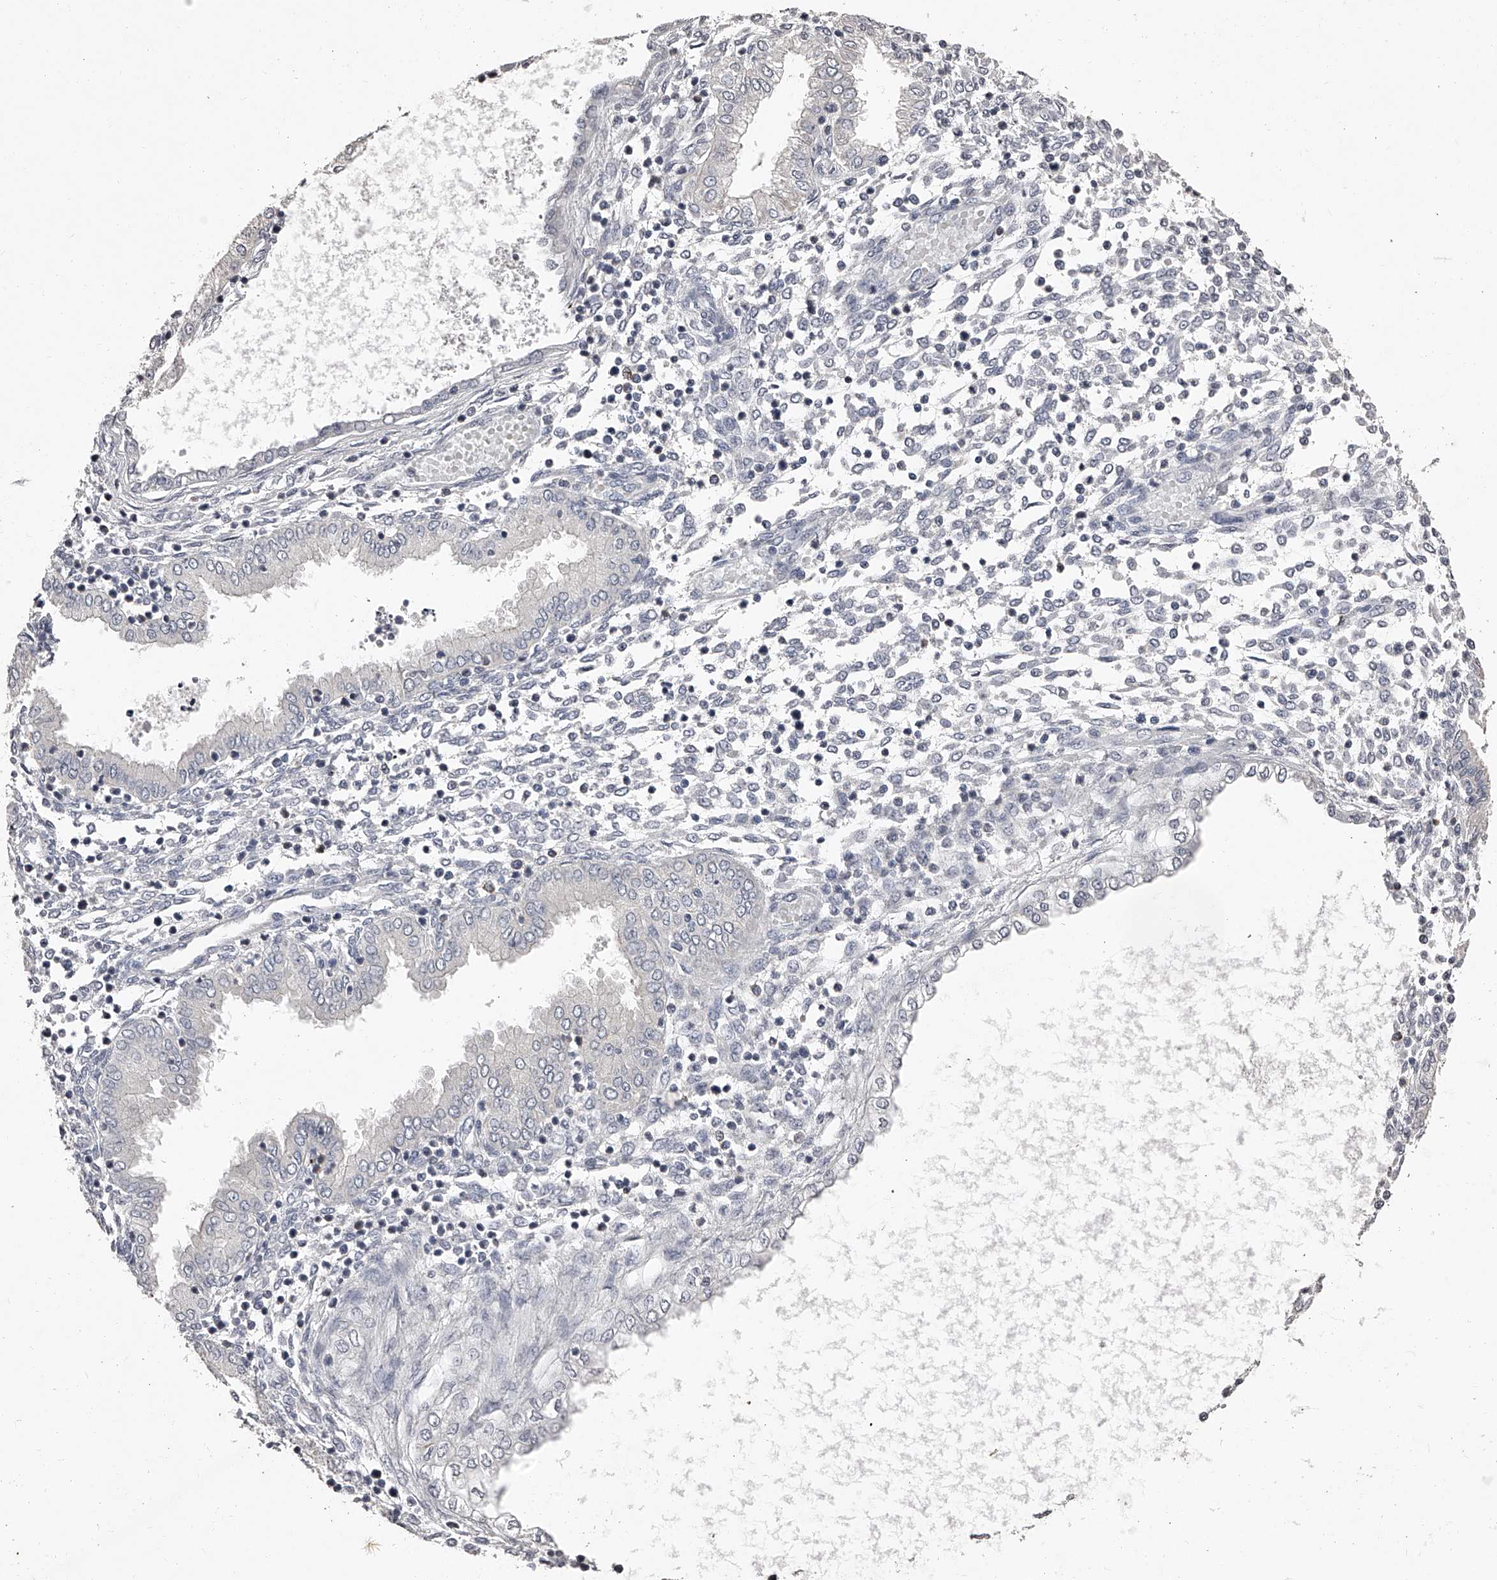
{"staining": {"intensity": "negative", "quantity": "none", "location": "none"}, "tissue": "endometrium", "cell_type": "Cells in endometrial stroma", "image_type": "normal", "snomed": [{"axis": "morphology", "description": "Normal tissue, NOS"}, {"axis": "topography", "description": "Endometrium"}], "caption": "DAB (3,3'-diaminobenzidine) immunohistochemical staining of unremarkable human endometrium demonstrates no significant staining in cells in endometrial stroma. The staining was performed using DAB (3,3'-diaminobenzidine) to visualize the protein expression in brown, while the nuclei were stained in blue with hematoxylin (Magnification: 20x).", "gene": "NT5DC1", "patient": {"sex": "female", "age": 53}}